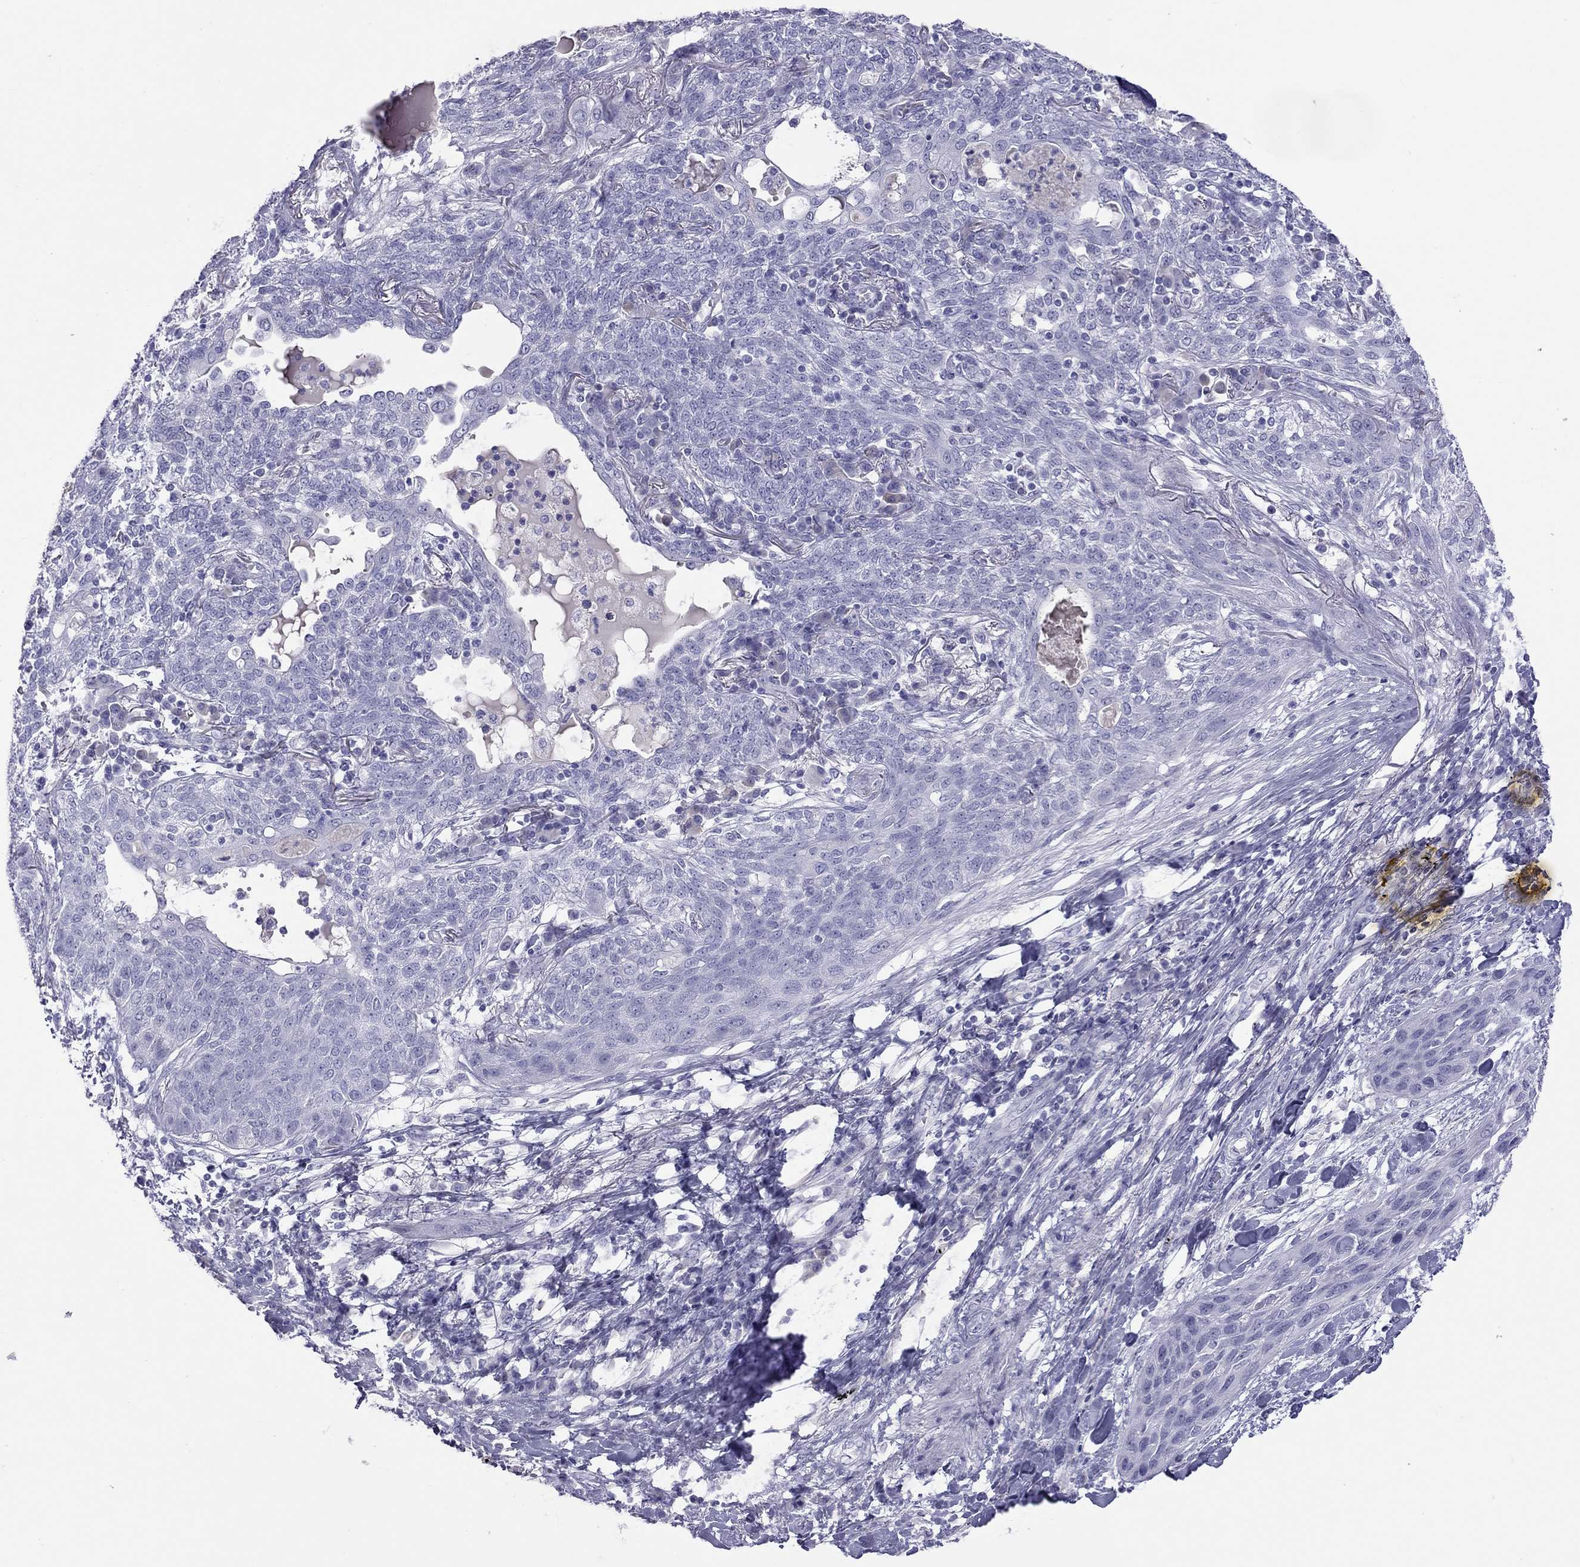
{"staining": {"intensity": "negative", "quantity": "none", "location": "none"}, "tissue": "lung cancer", "cell_type": "Tumor cells", "image_type": "cancer", "snomed": [{"axis": "morphology", "description": "Squamous cell carcinoma, NOS"}, {"axis": "topography", "description": "Lung"}], "caption": "Human squamous cell carcinoma (lung) stained for a protein using immunohistochemistry (IHC) exhibits no positivity in tumor cells.", "gene": "STAG3", "patient": {"sex": "female", "age": 70}}